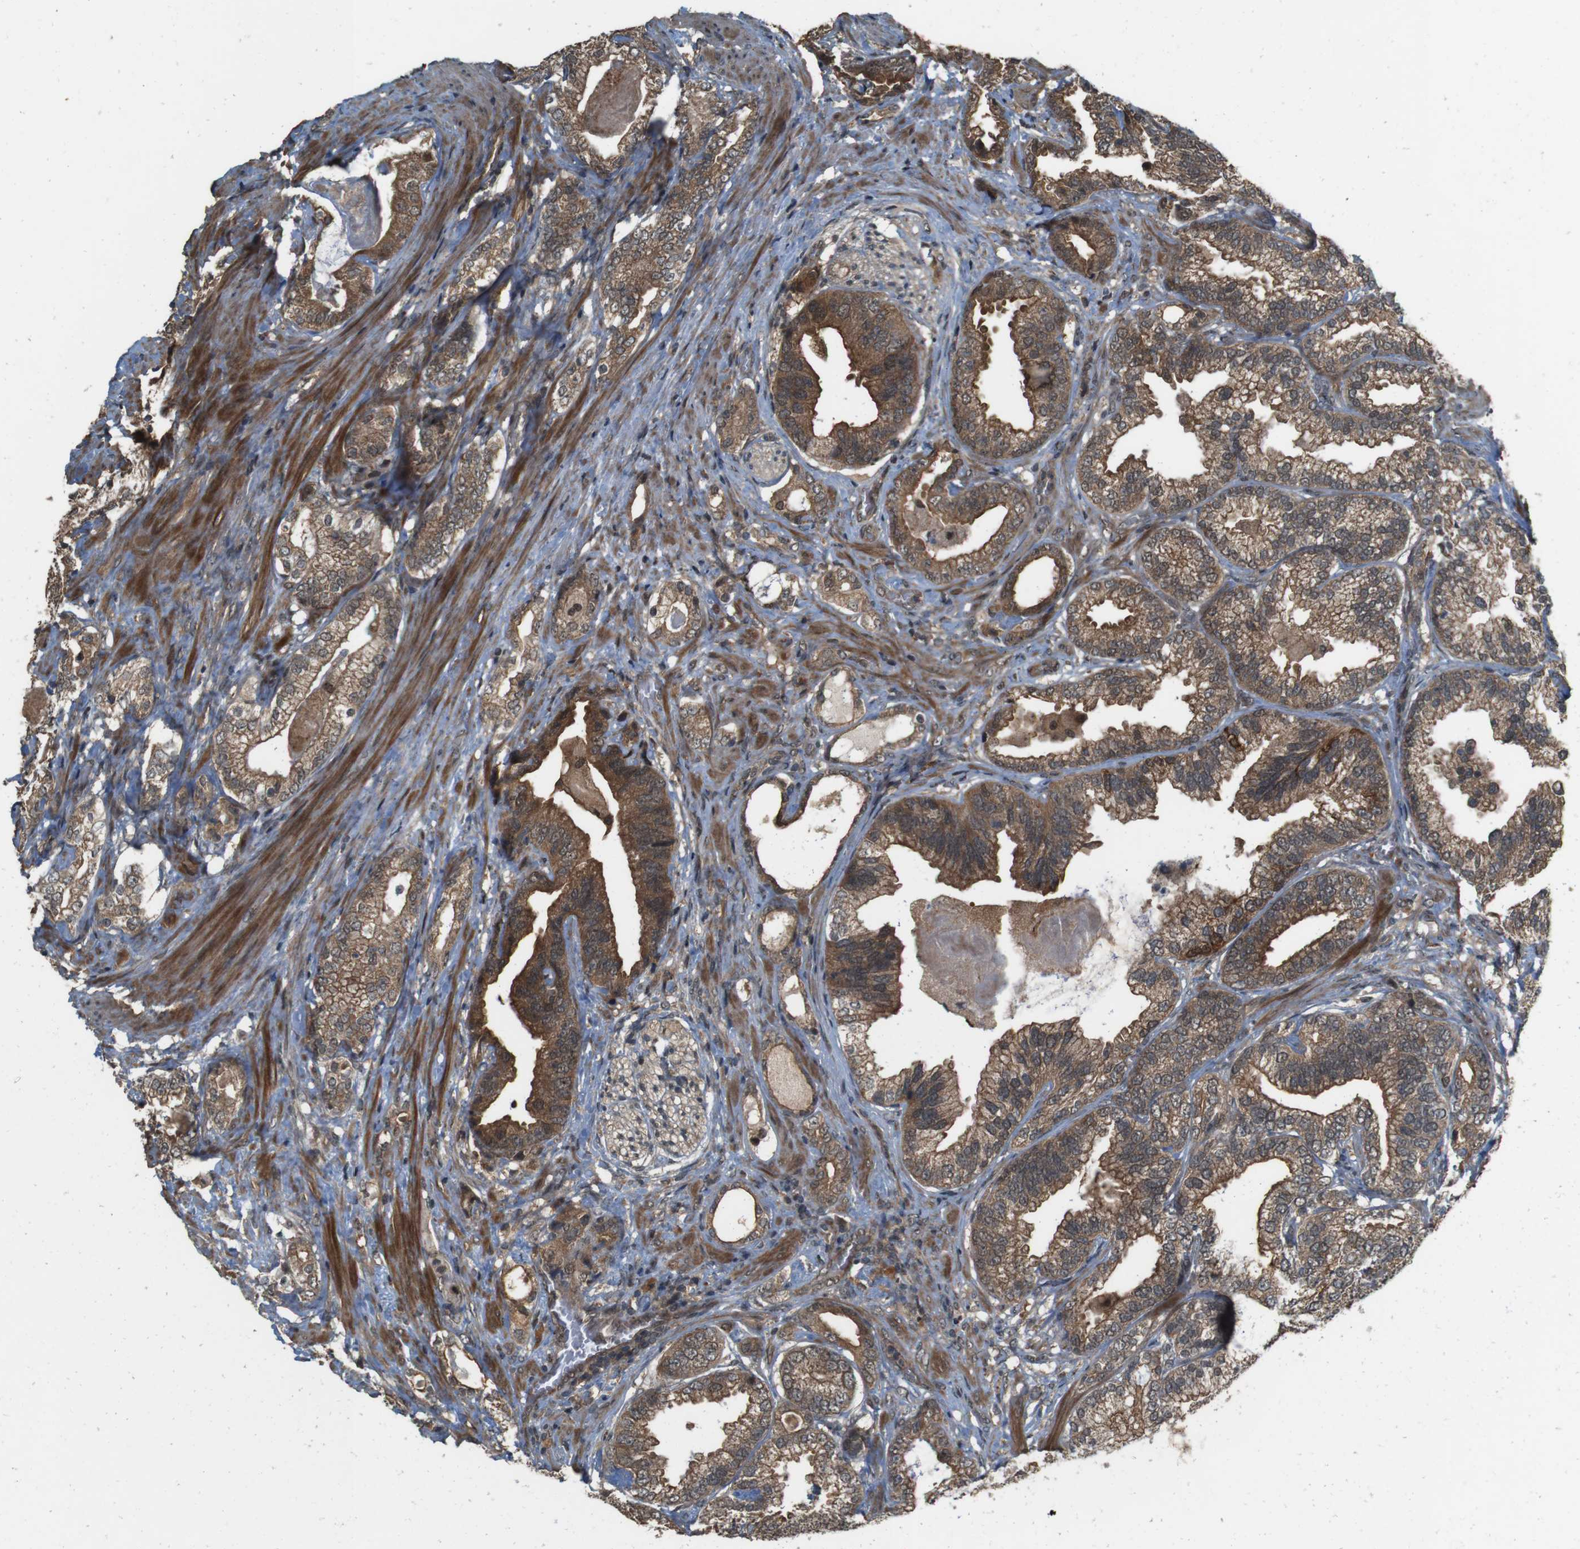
{"staining": {"intensity": "moderate", "quantity": ">75%", "location": "cytoplasmic/membranous"}, "tissue": "prostate cancer", "cell_type": "Tumor cells", "image_type": "cancer", "snomed": [{"axis": "morphology", "description": "Adenocarcinoma, Low grade"}, {"axis": "topography", "description": "Prostate"}], "caption": "Immunohistochemical staining of prostate cancer reveals medium levels of moderate cytoplasmic/membranous staining in about >75% of tumor cells.", "gene": "CDC34", "patient": {"sex": "male", "age": 59}}